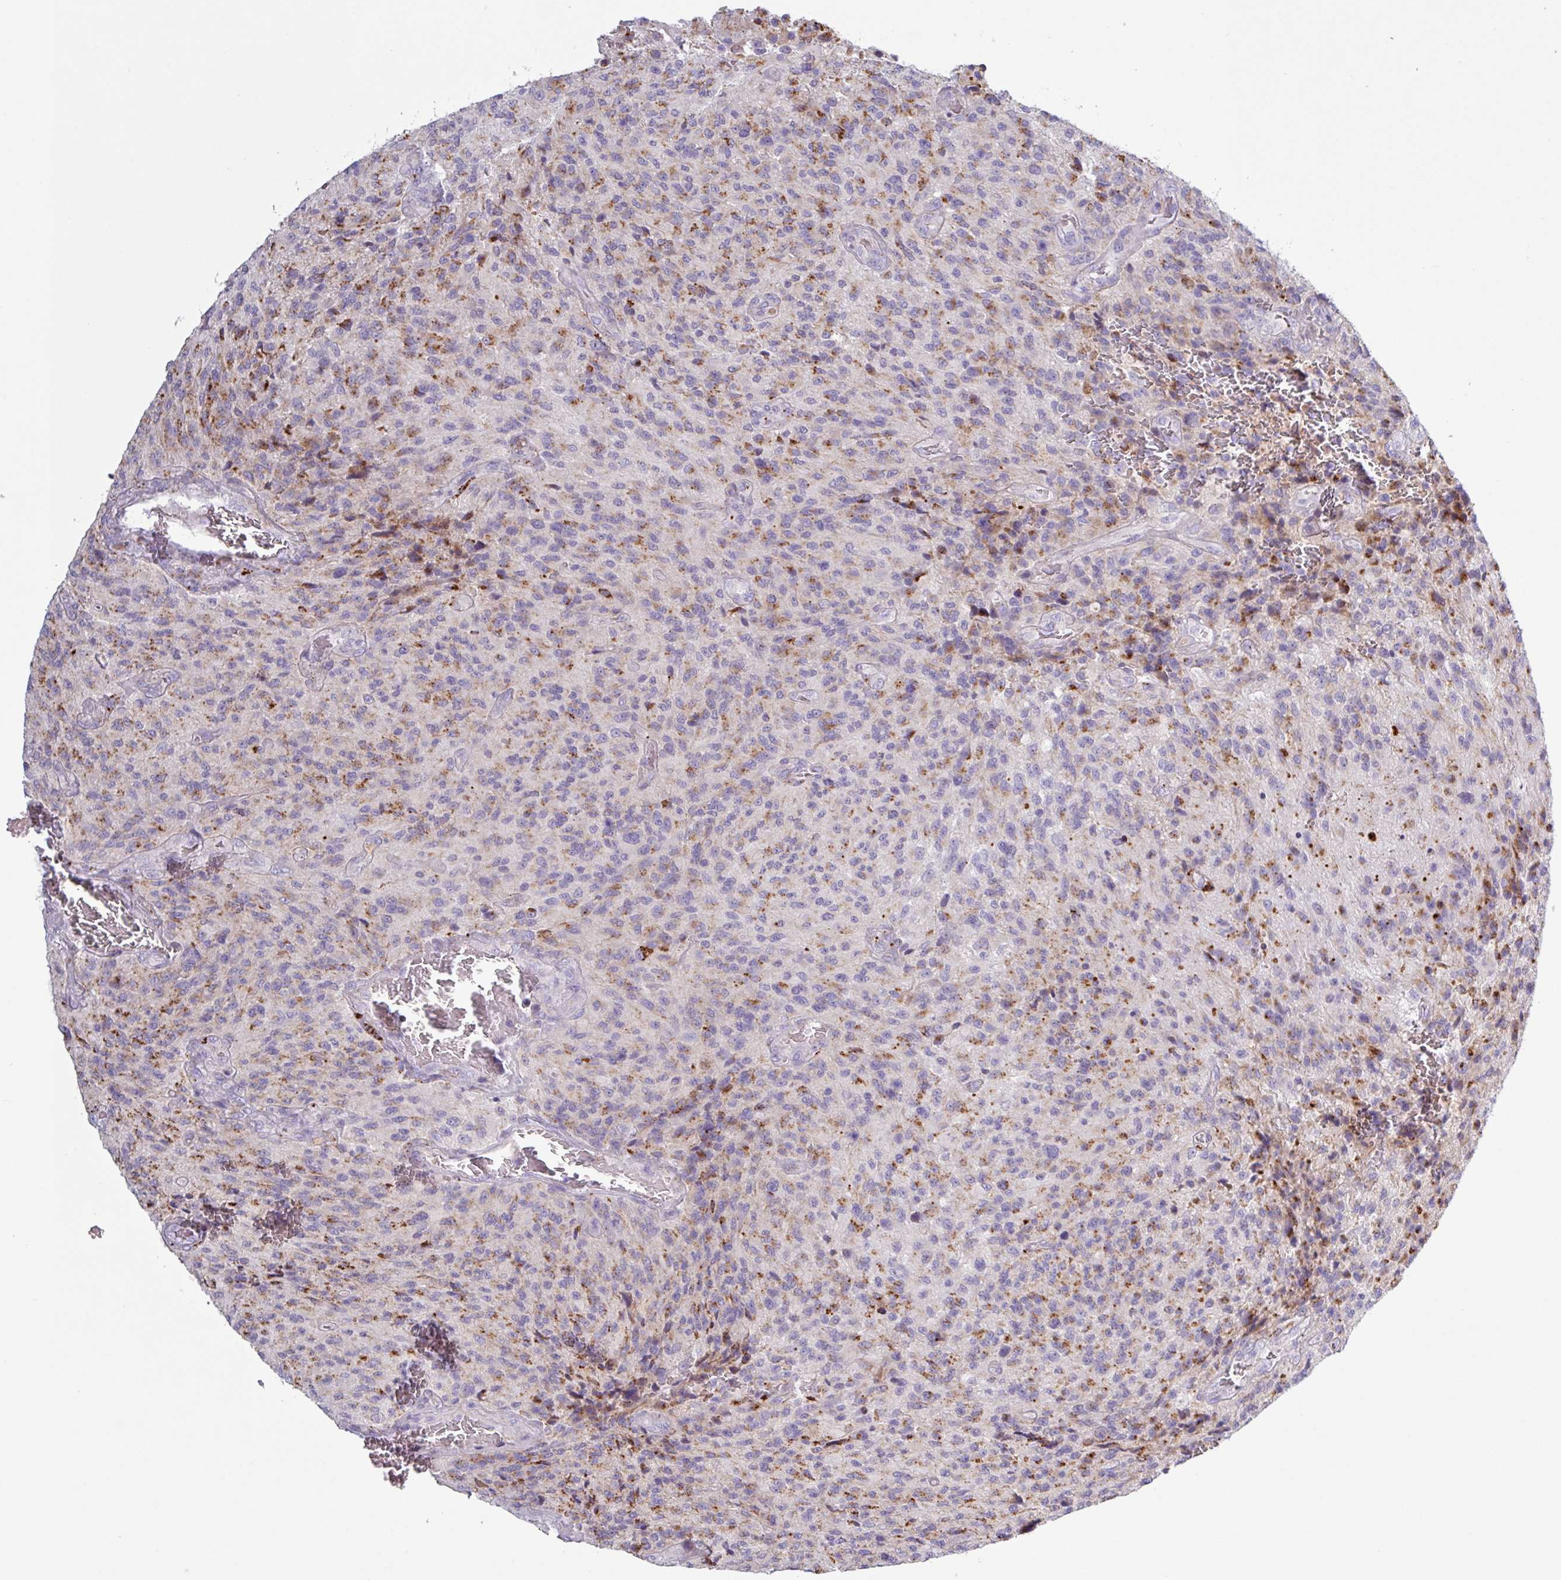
{"staining": {"intensity": "moderate", "quantity": "25%-75%", "location": "cytoplasmic/membranous"}, "tissue": "glioma", "cell_type": "Tumor cells", "image_type": "cancer", "snomed": [{"axis": "morphology", "description": "Normal tissue, NOS"}, {"axis": "morphology", "description": "Glioma, malignant, High grade"}, {"axis": "topography", "description": "Cerebral cortex"}], "caption": "High-power microscopy captured an IHC micrograph of glioma, revealing moderate cytoplasmic/membranous expression in approximately 25%-75% of tumor cells.", "gene": "C4B", "patient": {"sex": "male", "age": 56}}